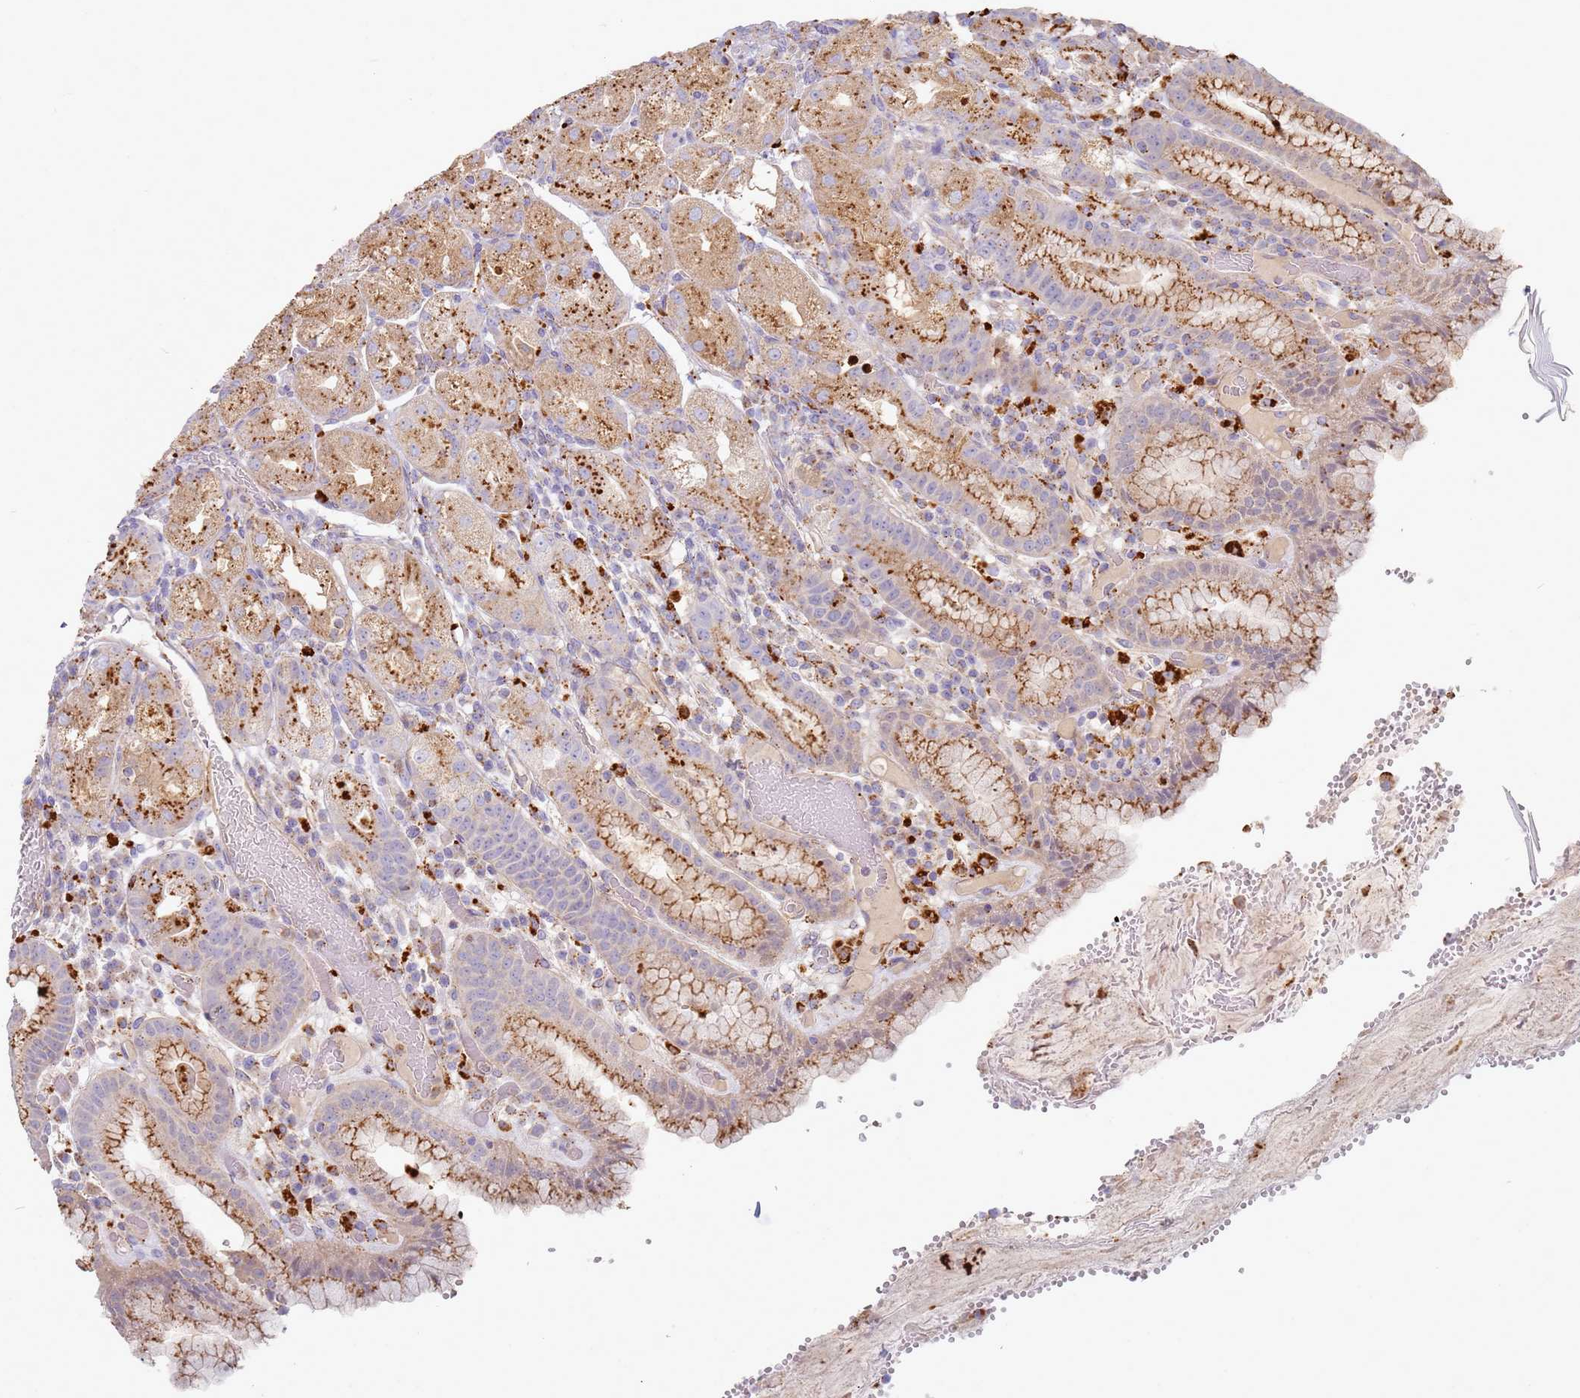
{"staining": {"intensity": "moderate", "quantity": ">75%", "location": "cytoplasmic/membranous"}, "tissue": "stomach", "cell_type": "Glandular cells", "image_type": "normal", "snomed": [{"axis": "morphology", "description": "Normal tissue, NOS"}, {"axis": "topography", "description": "Stomach, upper"}], "caption": "This image demonstrates immunohistochemistry staining of unremarkable stomach, with medium moderate cytoplasmic/membranous staining in about >75% of glandular cells.", "gene": "TMEM229B", "patient": {"sex": "male", "age": 52}}